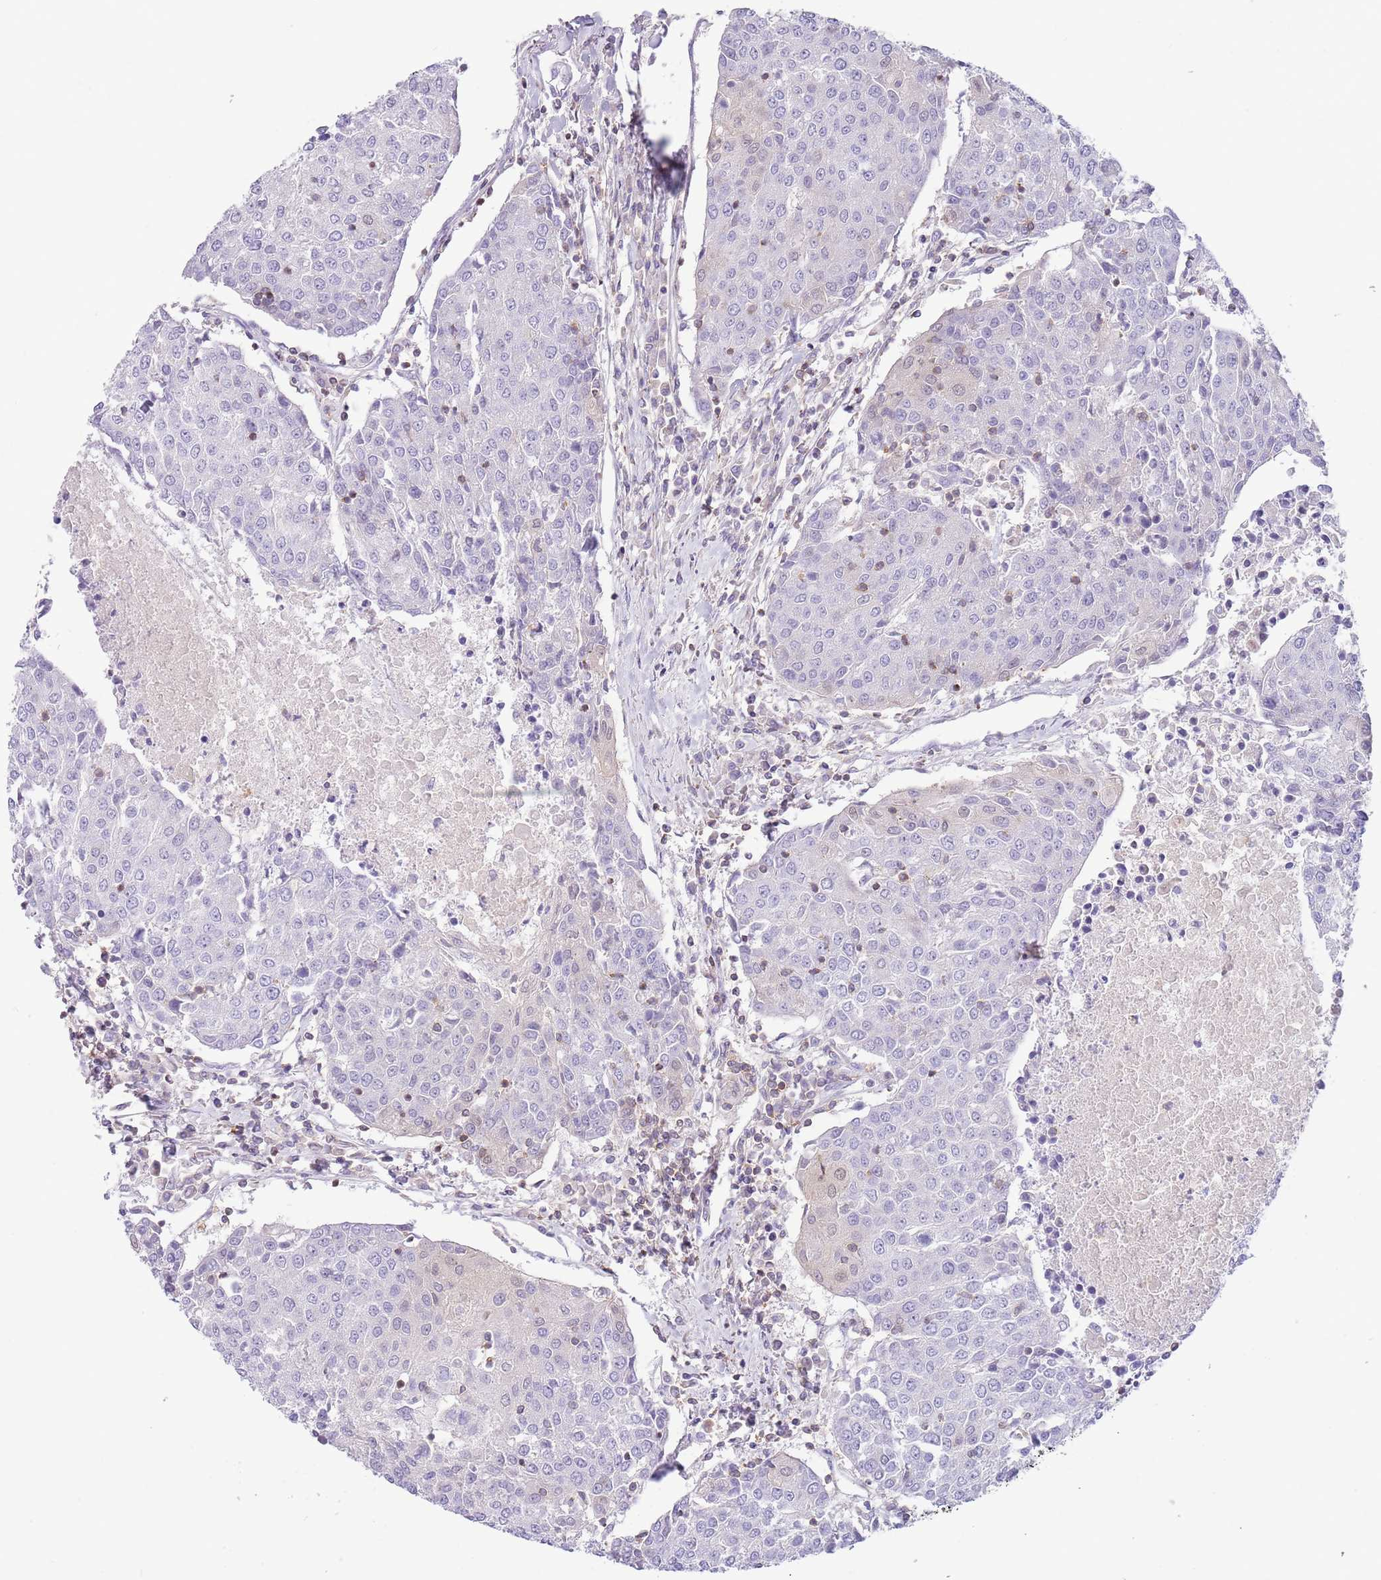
{"staining": {"intensity": "negative", "quantity": "none", "location": "none"}, "tissue": "urothelial cancer", "cell_type": "Tumor cells", "image_type": "cancer", "snomed": [{"axis": "morphology", "description": "Urothelial carcinoma, High grade"}, {"axis": "topography", "description": "Urinary bladder"}], "caption": "This micrograph is of high-grade urothelial carcinoma stained with immunohistochemistry to label a protein in brown with the nuclei are counter-stained blue. There is no staining in tumor cells.", "gene": "OR4Q3", "patient": {"sex": "female", "age": 85}}